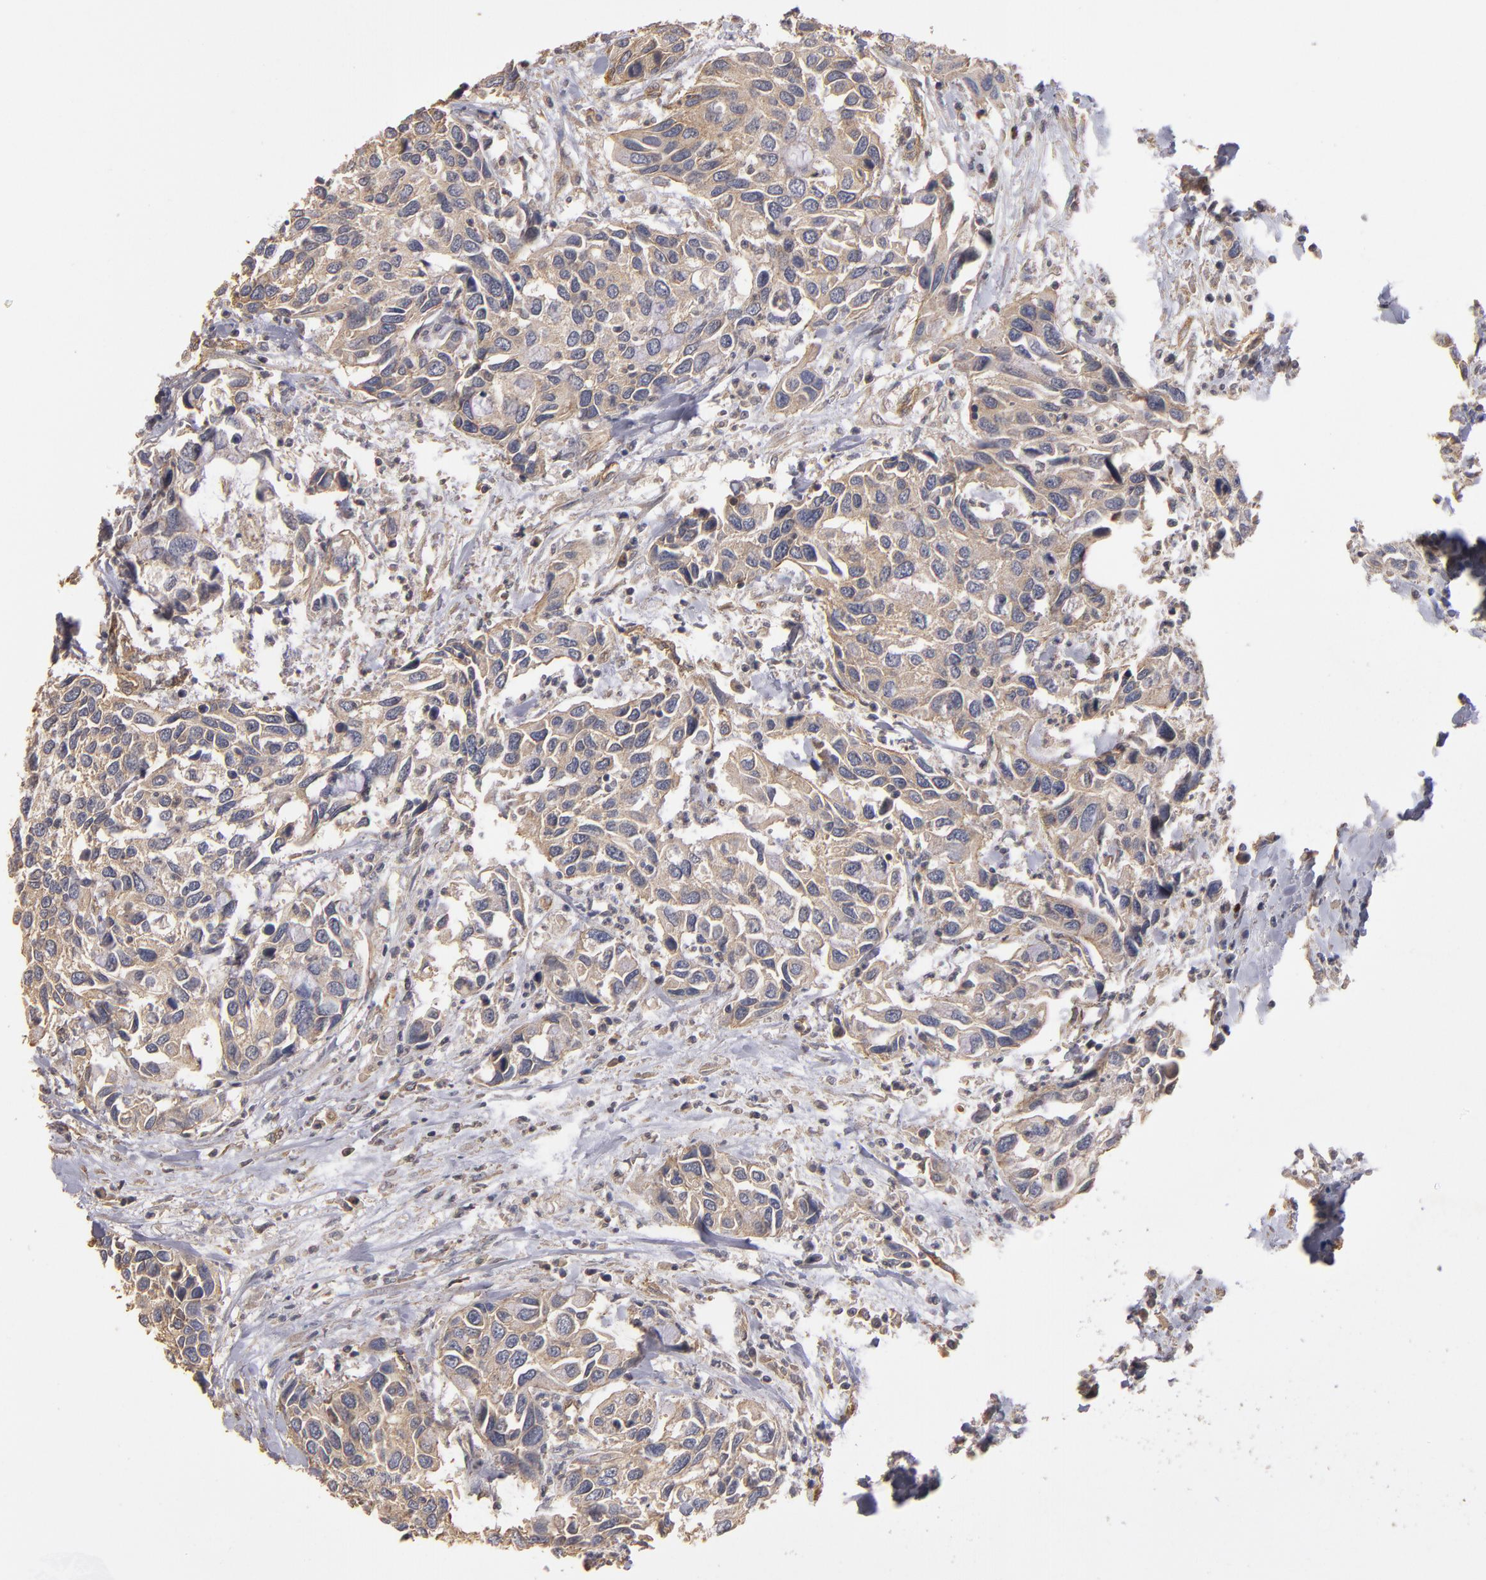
{"staining": {"intensity": "weak", "quantity": ">75%", "location": "cytoplasmic/membranous"}, "tissue": "urothelial cancer", "cell_type": "Tumor cells", "image_type": "cancer", "snomed": [{"axis": "morphology", "description": "Urothelial carcinoma, High grade"}, {"axis": "topography", "description": "Urinary bladder"}], "caption": "DAB immunohistochemical staining of urothelial cancer shows weak cytoplasmic/membranous protein positivity in about >75% of tumor cells. The staining is performed using DAB brown chromogen to label protein expression. The nuclei are counter-stained blue using hematoxylin.", "gene": "DMD", "patient": {"sex": "male", "age": 66}}